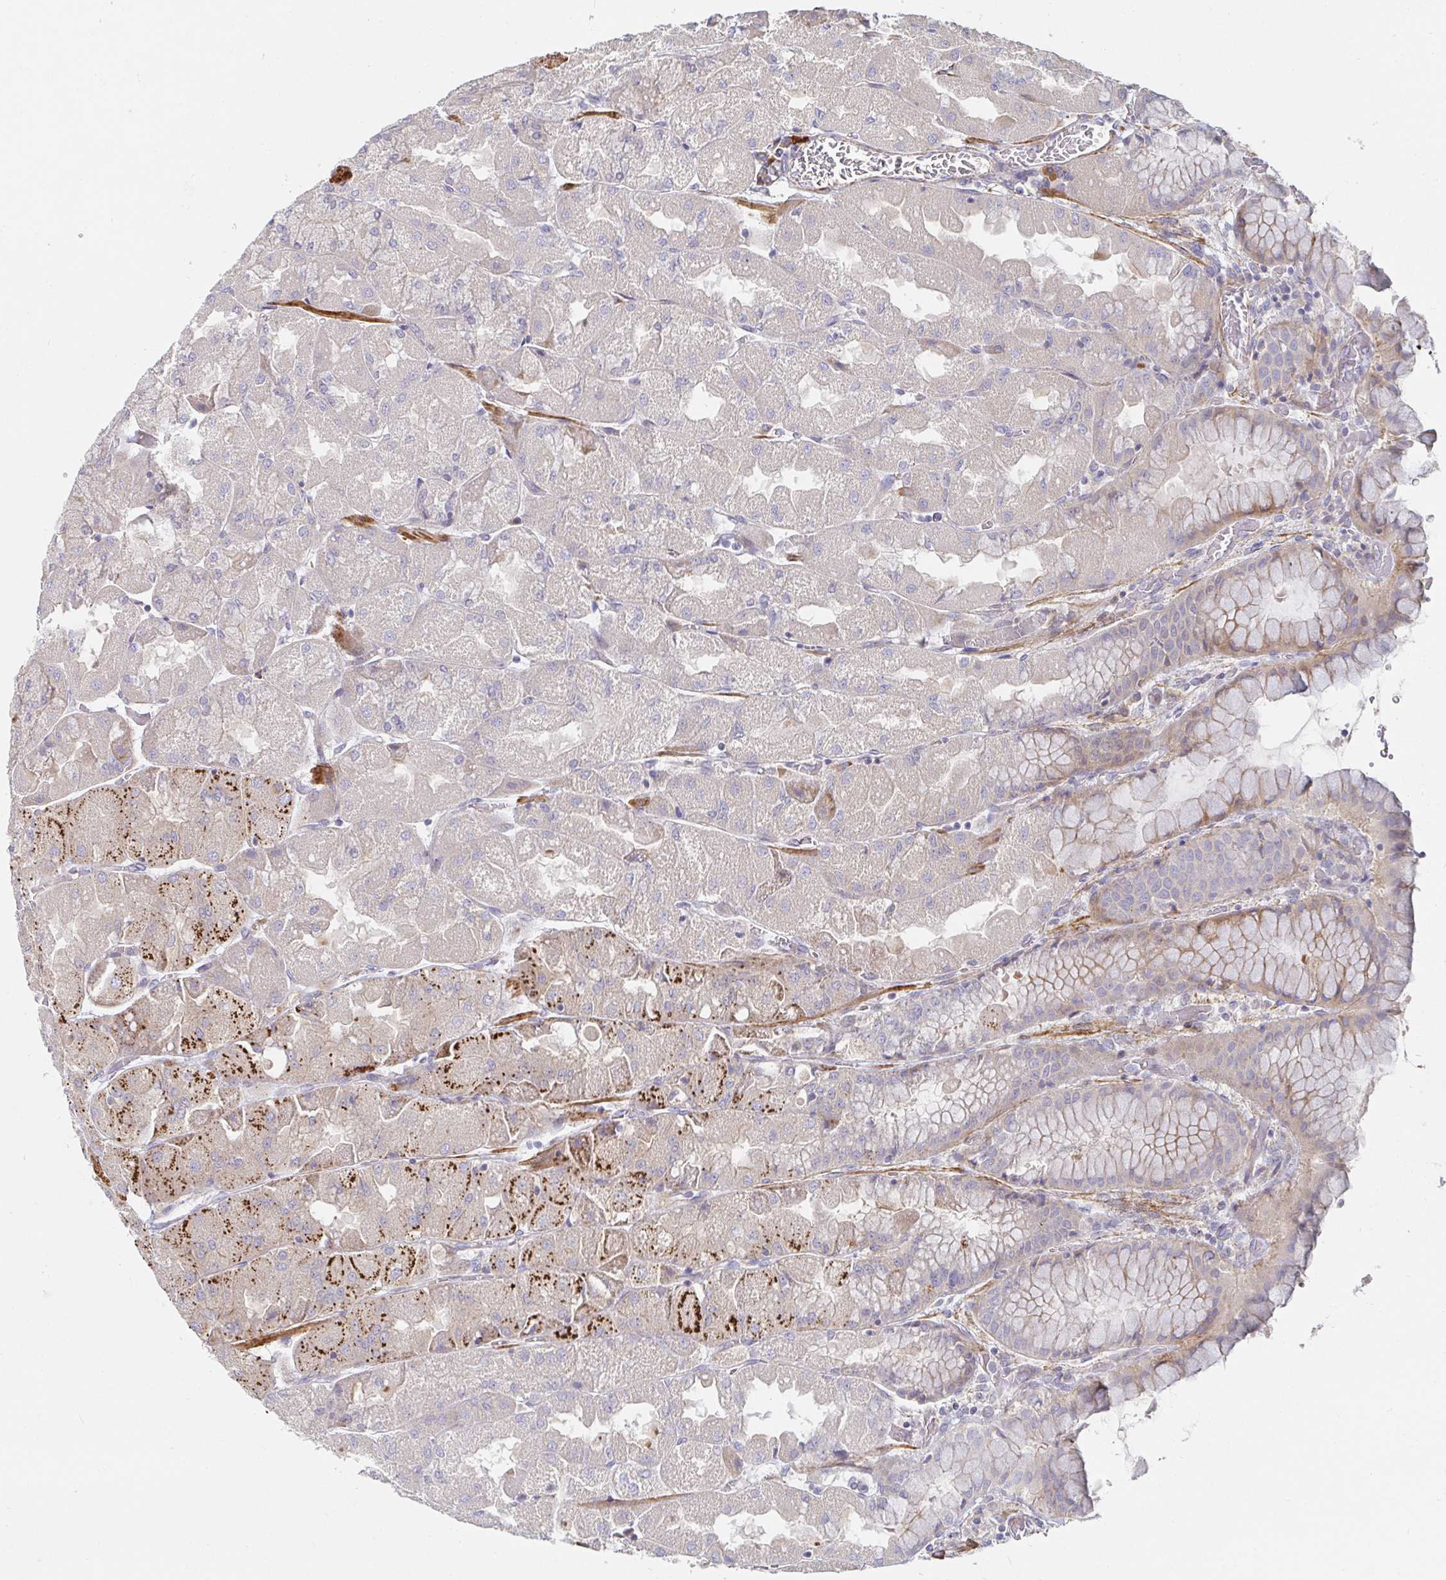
{"staining": {"intensity": "strong", "quantity": "<25%", "location": "cytoplasmic/membranous"}, "tissue": "stomach", "cell_type": "Glandular cells", "image_type": "normal", "snomed": [{"axis": "morphology", "description": "Normal tissue, NOS"}, {"axis": "topography", "description": "Stomach"}], "caption": "This is a micrograph of immunohistochemistry staining of unremarkable stomach, which shows strong positivity in the cytoplasmic/membranous of glandular cells.", "gene": "SSH2", "patient": {"sex": "female", "age": 61}}